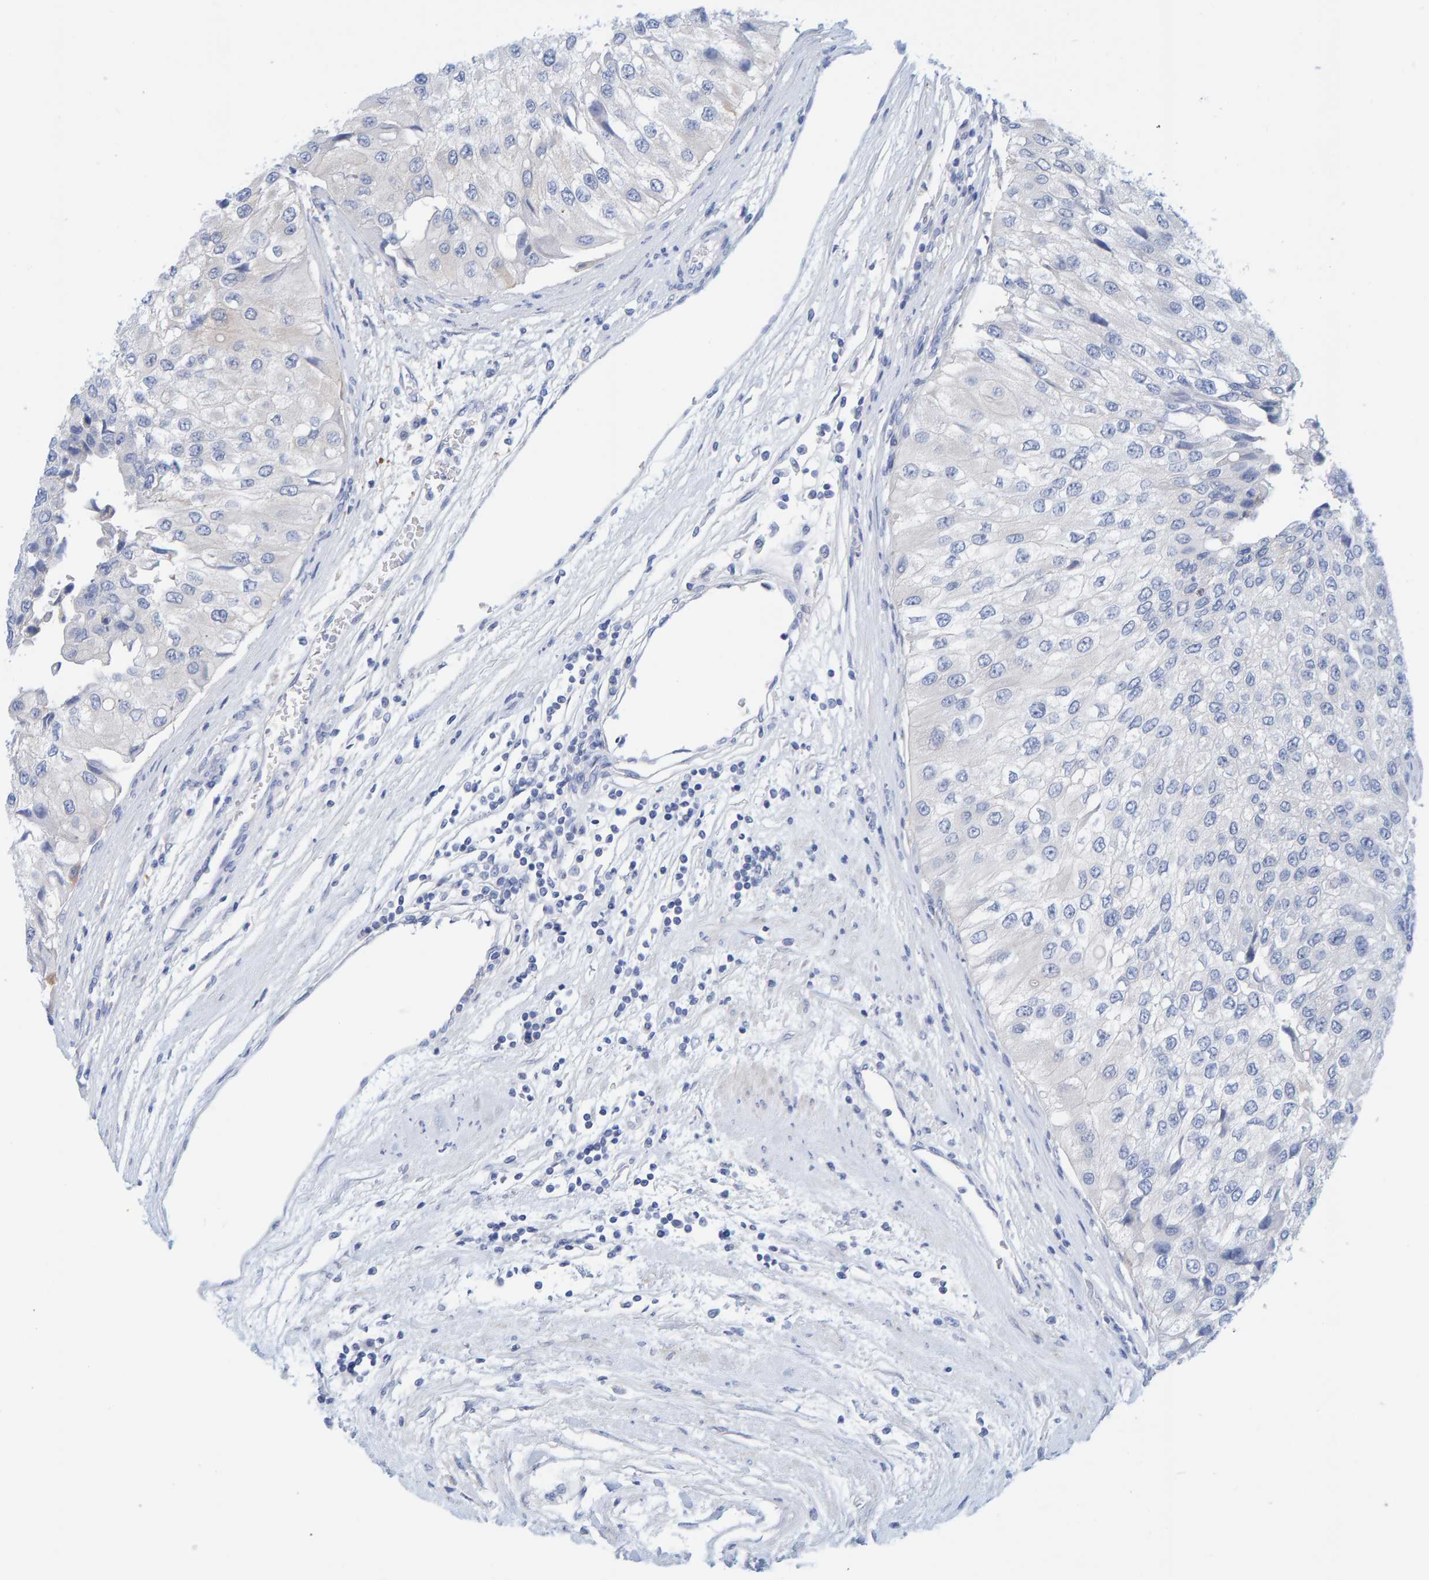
{"staining": {"intensity": "negative", "quantity": "none", "location": "none"}, "tissue": "urothelial cancer", "cell_type": "Tumor cells", "image_type": "cancer", "snomed": [{"axis": "morphology", "description": "Urothelial carcinoma, High grade"}, {"axis": "topography", "description": "Kidney"}, {"axis": "topography", "description": "Urinary bladder"}], "caption": "DAB (3,3'-diaminobenzidine) immunohistochemical staining of human urothelial cancer shows no significant positivity in tumor cells. (Brightfield microscopy of DAB immunohistochemistry at high magnification).", "gene": "KLHL11", "patient": {"sex": "male", "age": 77}}